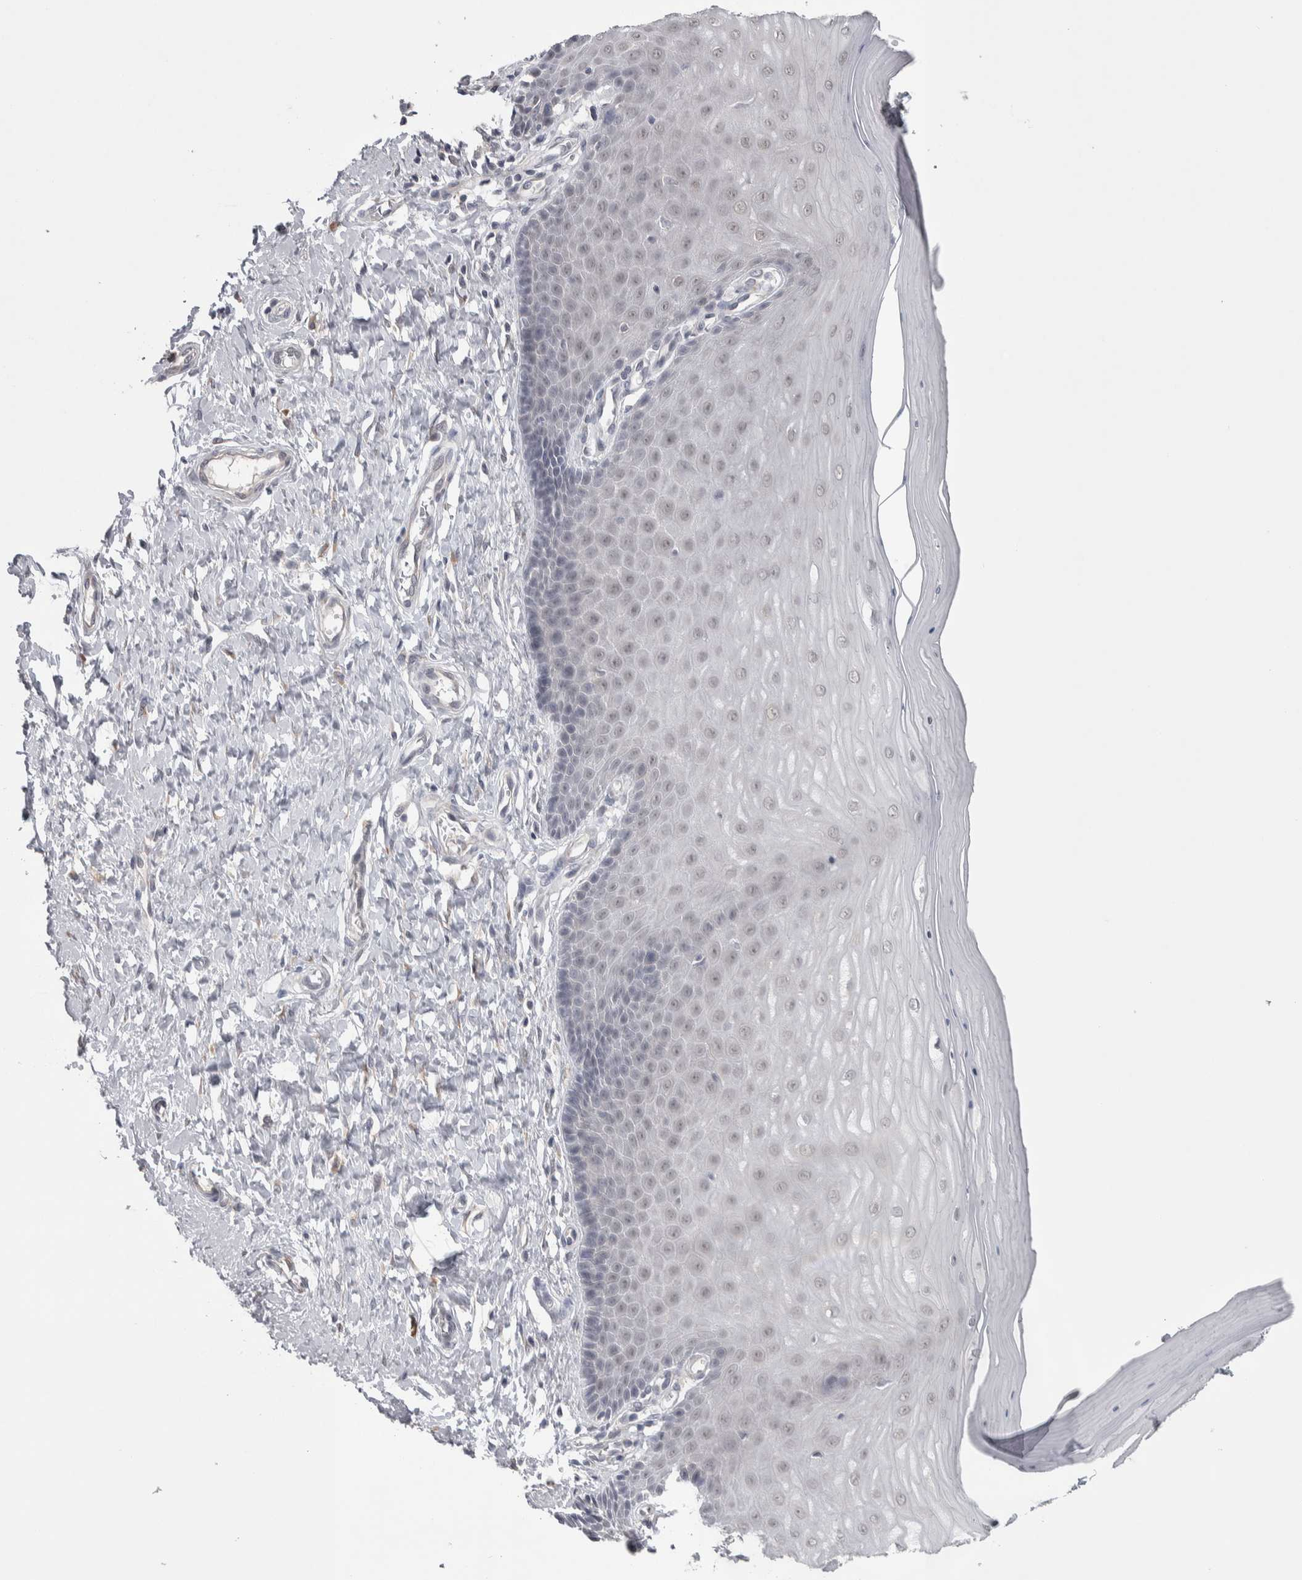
{"staining": {"intensity": "weak", "quantity": "<25%", "location": "cytoplasmic/membranous"}, "tissue": "cervix", "cell_type": "Glandular cells", "image_type": "normal", "snomed": [{"axis": "morphology", "description": "Normal tissue, NOS"}, {"axis": "topography", "description": "Cervix"}], "caption": "This is an IHC micrograph of unremarkable human cervix. There is no staining in glandular cells.", "gene": "CUL2", "patient": {"sex": "female", "age": 55}}